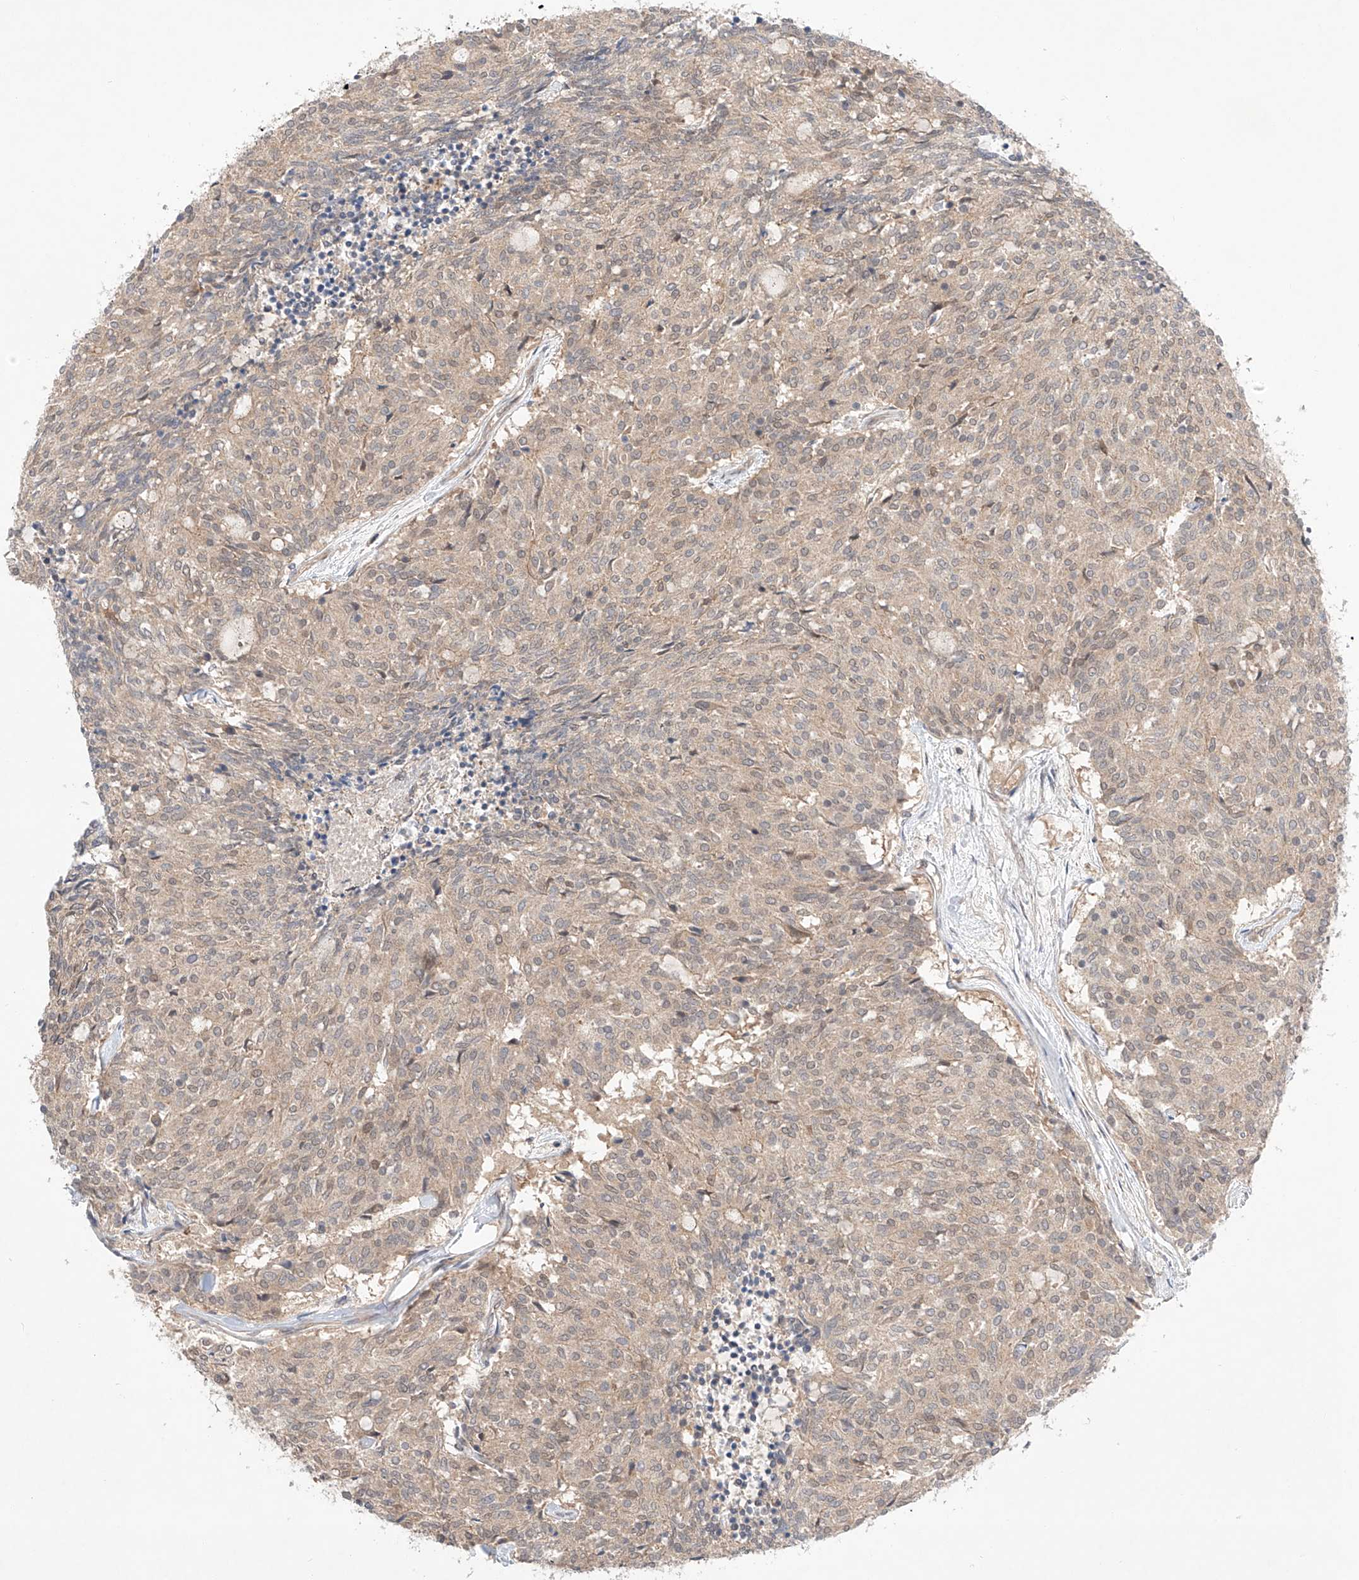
{"staining": {"intensity": "weak", "quantity": "<25%", "location": "cytoplasmic/membranous"}, "tissue": "carcinoid", "cell_type": "Tumor cells", "image_type": "cancer", "snomed": [{"axis": "morphology", "description": "Carcinoid, malignant, NOS"}, {"axis": "topography", "description": "Pancreas"}], "caption": "Tumor cells show no significant staining in carcinoid (malignant).", "gene": "TSR2", "patient": {"sex": "female", "age": 54}}